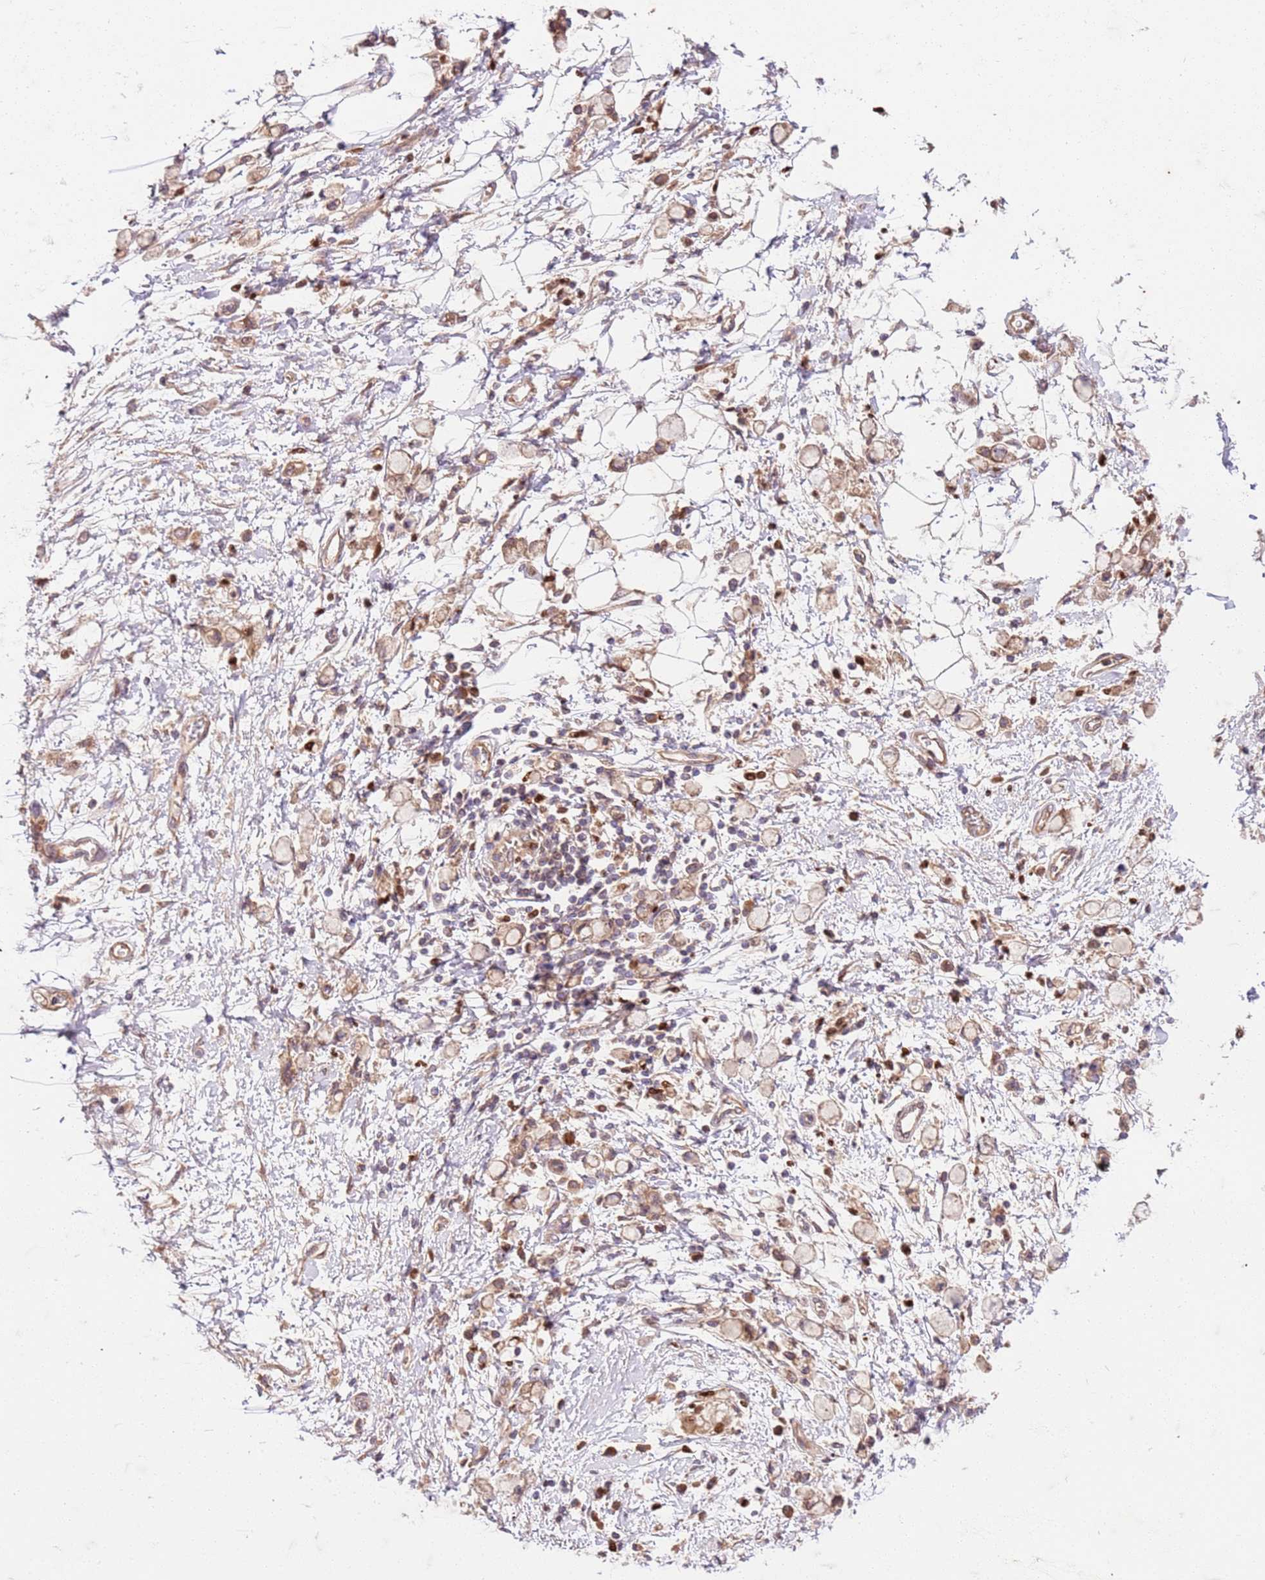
{"staining": {"intensity": "weak", "quantity": ">75%", "location": "cytoplasmic/membranous"}, "tissue": "stomach cancer", "cell_type": "Tumor cells", "image_type": "cancer", "snomed": [{"axis": "morphology", "description": "Adenocarcinoma, NOS"}, {"axis": "topography", "description": "Stomach"}], "caption": "The photomicrograph demonstrates a brown stain indicating the presence of a protein in the cytoplasmic/membranous of tumor cells in stomach cancer (adenocarcinoma).", "gene": "OSBP", "patient": {"sex": "female", "age": 60}}